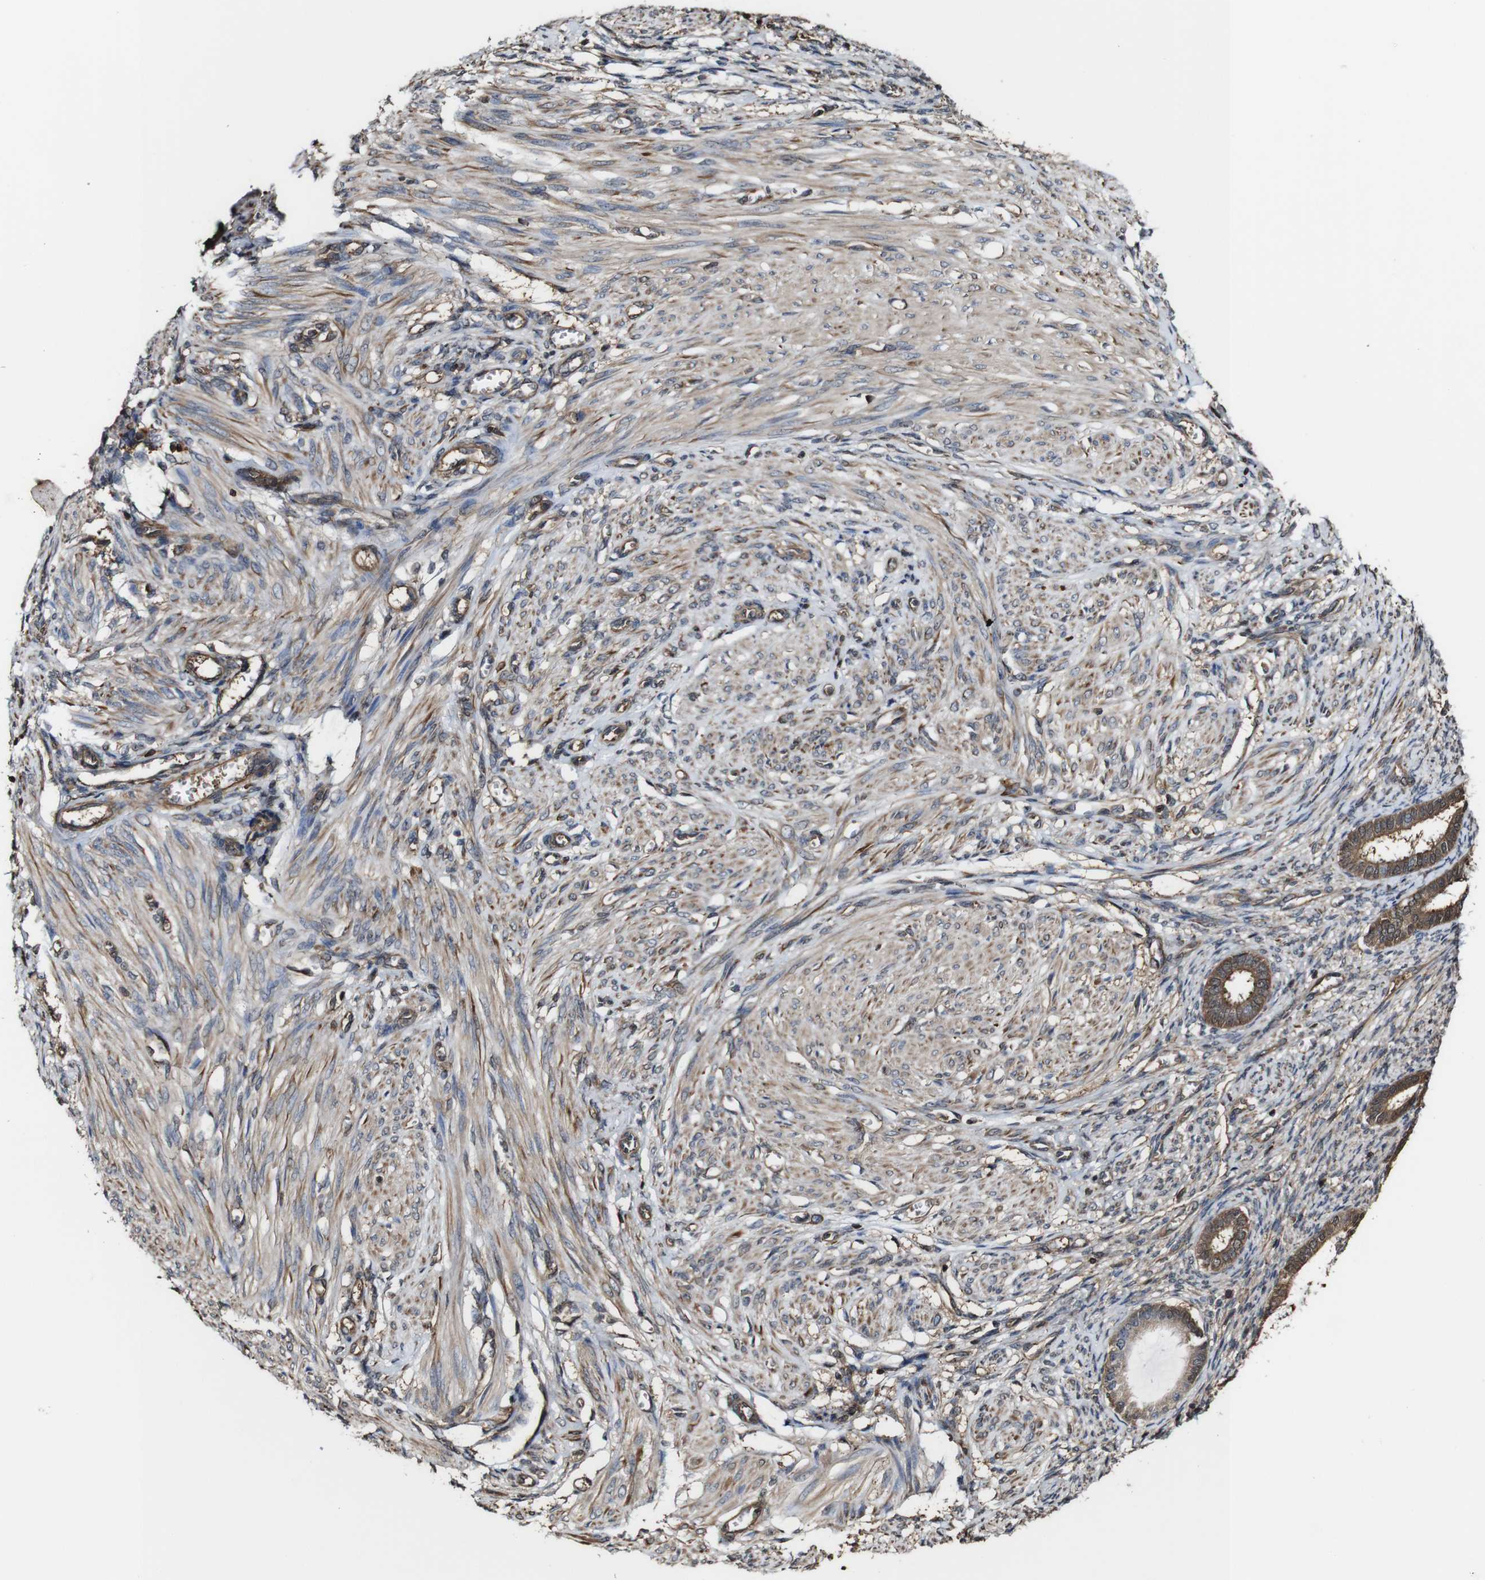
{"staining": {"intensity": "negative", "quantity": "none", "location": "none"}, "tissue": "endometrium", "cell_type": "Cells in endometrial stroma", "image_type": "normal", "snomed": [{"axis": "morphology", "description": "Normal tissue, NOS"}, {"axis": "topography", "description": "Endometrium"}], "caption": "Unremarkable endometrium was stained to show a protein in brown. There is no significant positivity in cells in endometrial stroma. Nuclei are stained in blue.", "gene": "PTPRR", "patient": {"sex": "female", "age": 72}}